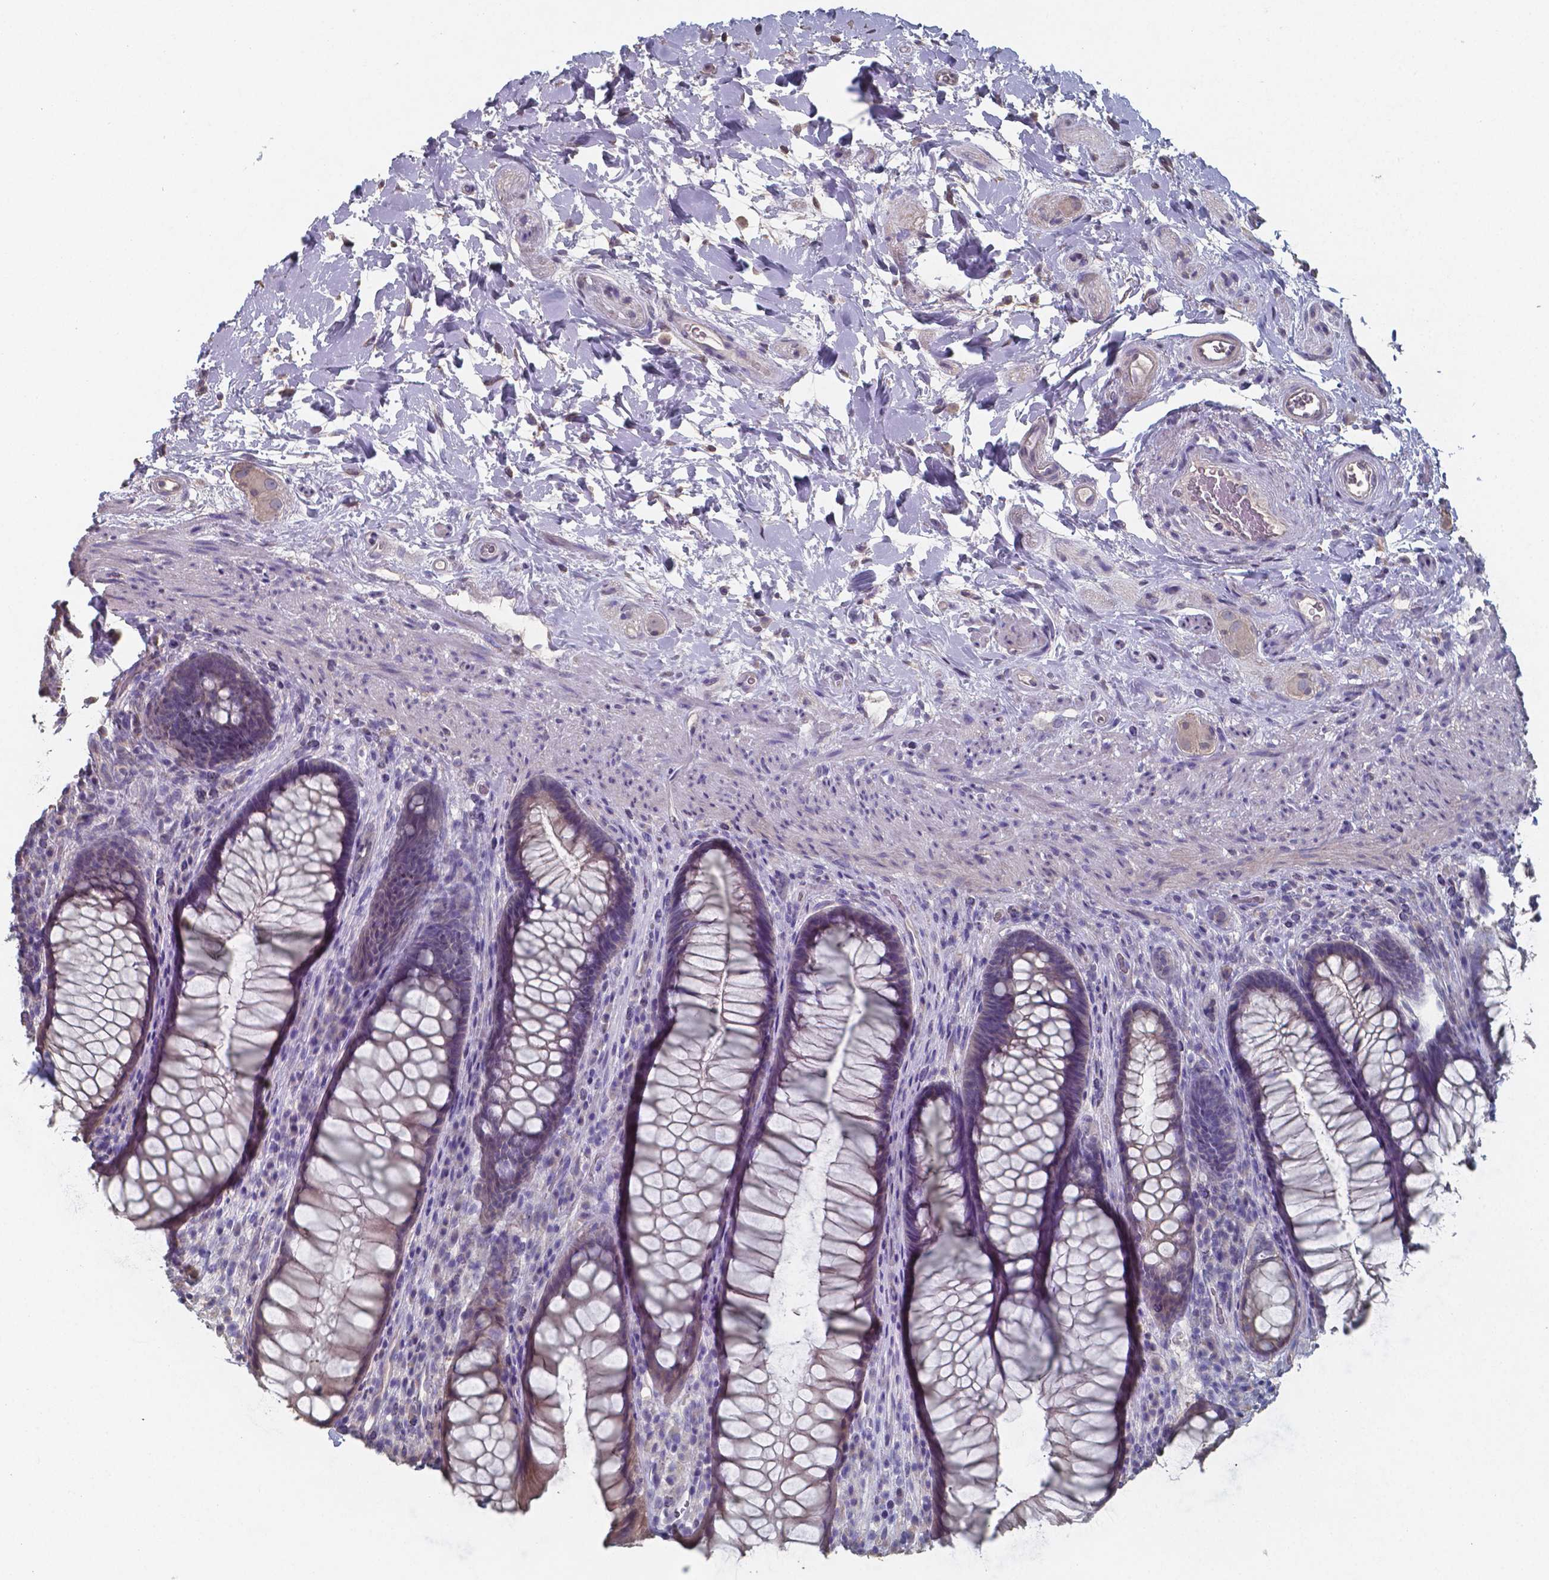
{"staining": {"intensity": "weak", "quantity": "25%-75%", "location": "cytoplasmic/membranous"}, "tissue": "rectum", "cell_type": "Glandular cells", "image_type": "normal", "snomed": [{"axis": "morphology", "description": "Normal tissue, NOS"}, {"axis": "topography", "description": "Smooth muscle"}, {"axis": "topography", "description": "Rectum"}], "caption": "IHC (DAB (3,3'-diaminobenzidine)) staining of normal rectum shows weak cytoplasmic/membranous protein staining in approximately 25%-75% of glandular cells.", "gene": "FOXJ1", "patient": {"sex": "male", "age": 53}}